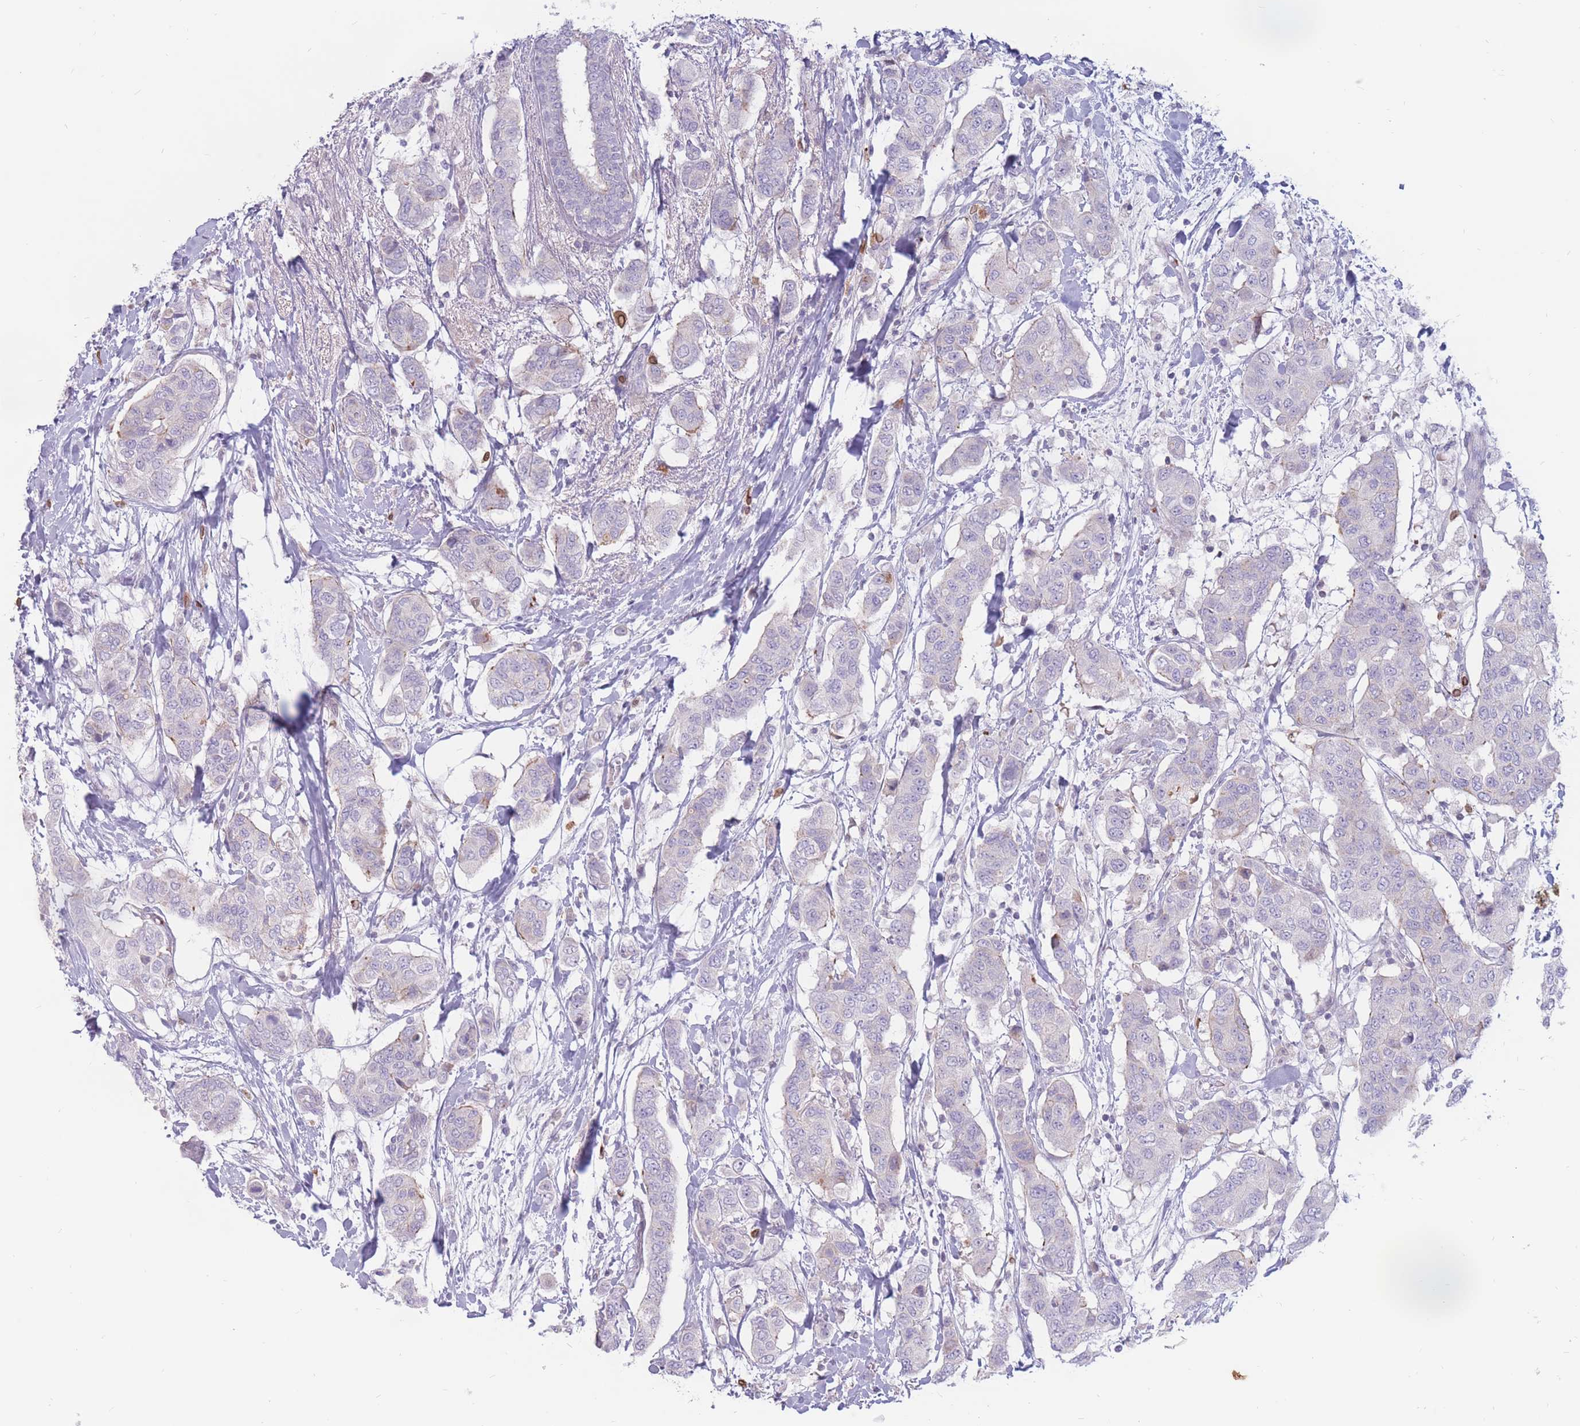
{"staining": {"intensity": "negative", "quantity": "none", "location": "none"}, "tissue": "breast cancer", "cell_type": "Tumor cells", "image_type": "cancer", "snomed": [{"axis": "morphology", "description": "Lobular carcinoma"}, {"axis": "topography", "description": "Breast"}], "caption": "High magnification brightfield microscopy of breast lobular carcinoma stained with DAB (brown) and counterstained with hematoxylin (blue): tumor cells show no significant staining.", "gene": "PTGDR", "patient": {"sex": "female", "age": 51}}